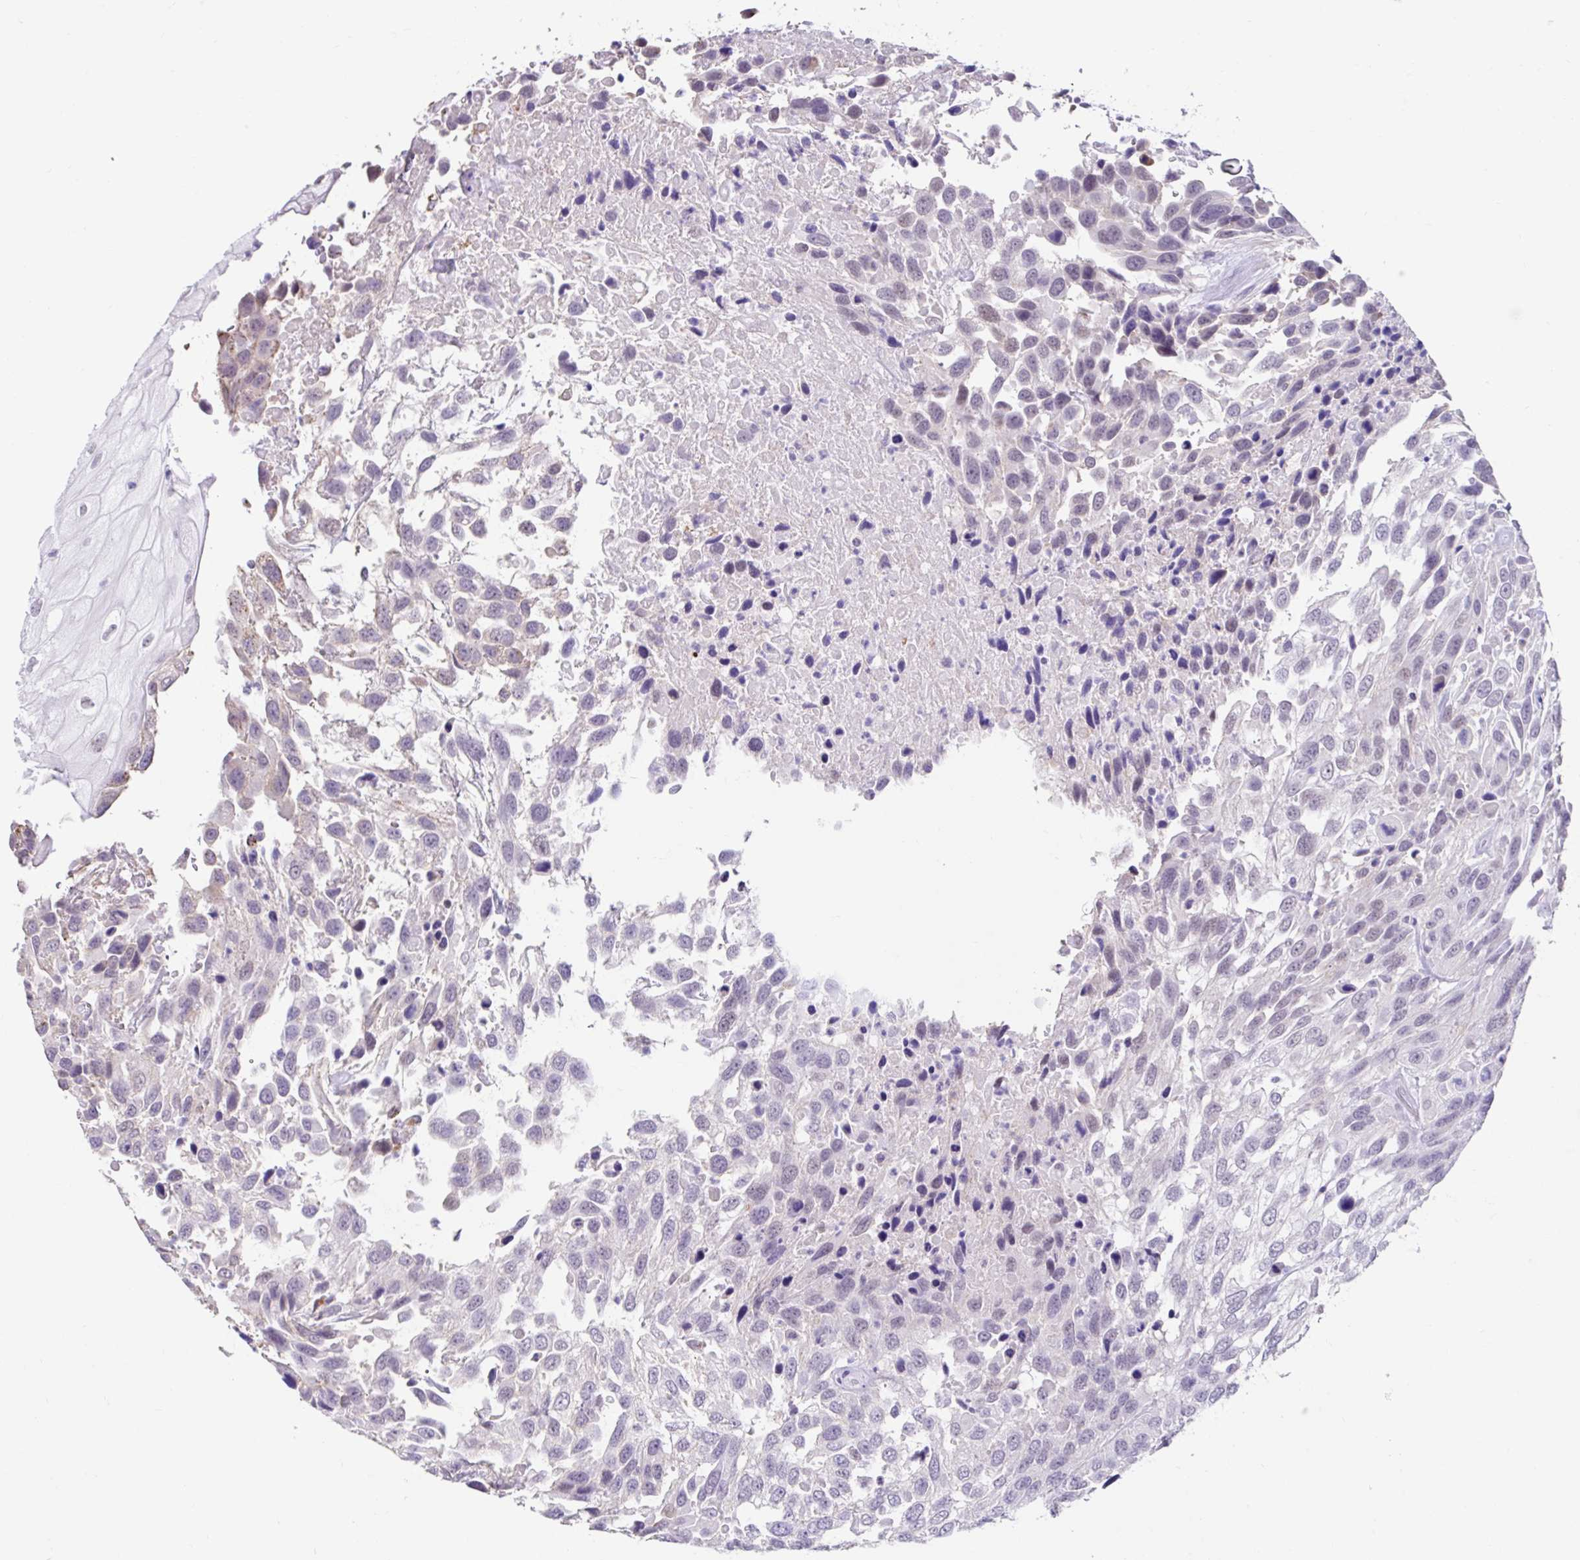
{"staining": {"intensity": "negative", "quantity": "none", "location": "none"}, "tissue": "urothelial cancer", "cell_type": "Tumor cells", "image_type": "cancer", "snomed": [{"axis": "morphology", "description": "Urothelial carcinoma, High grade"}, {"axis": "topography", "description": "Urinary bladder"}], "caption": "This is an immunohistochemistry image of human high-grade urothelial carcinoma. There is no positivity in tumor cells.", "gene": "DCAF17", "patient": {"sex": "female", "age": 70}}